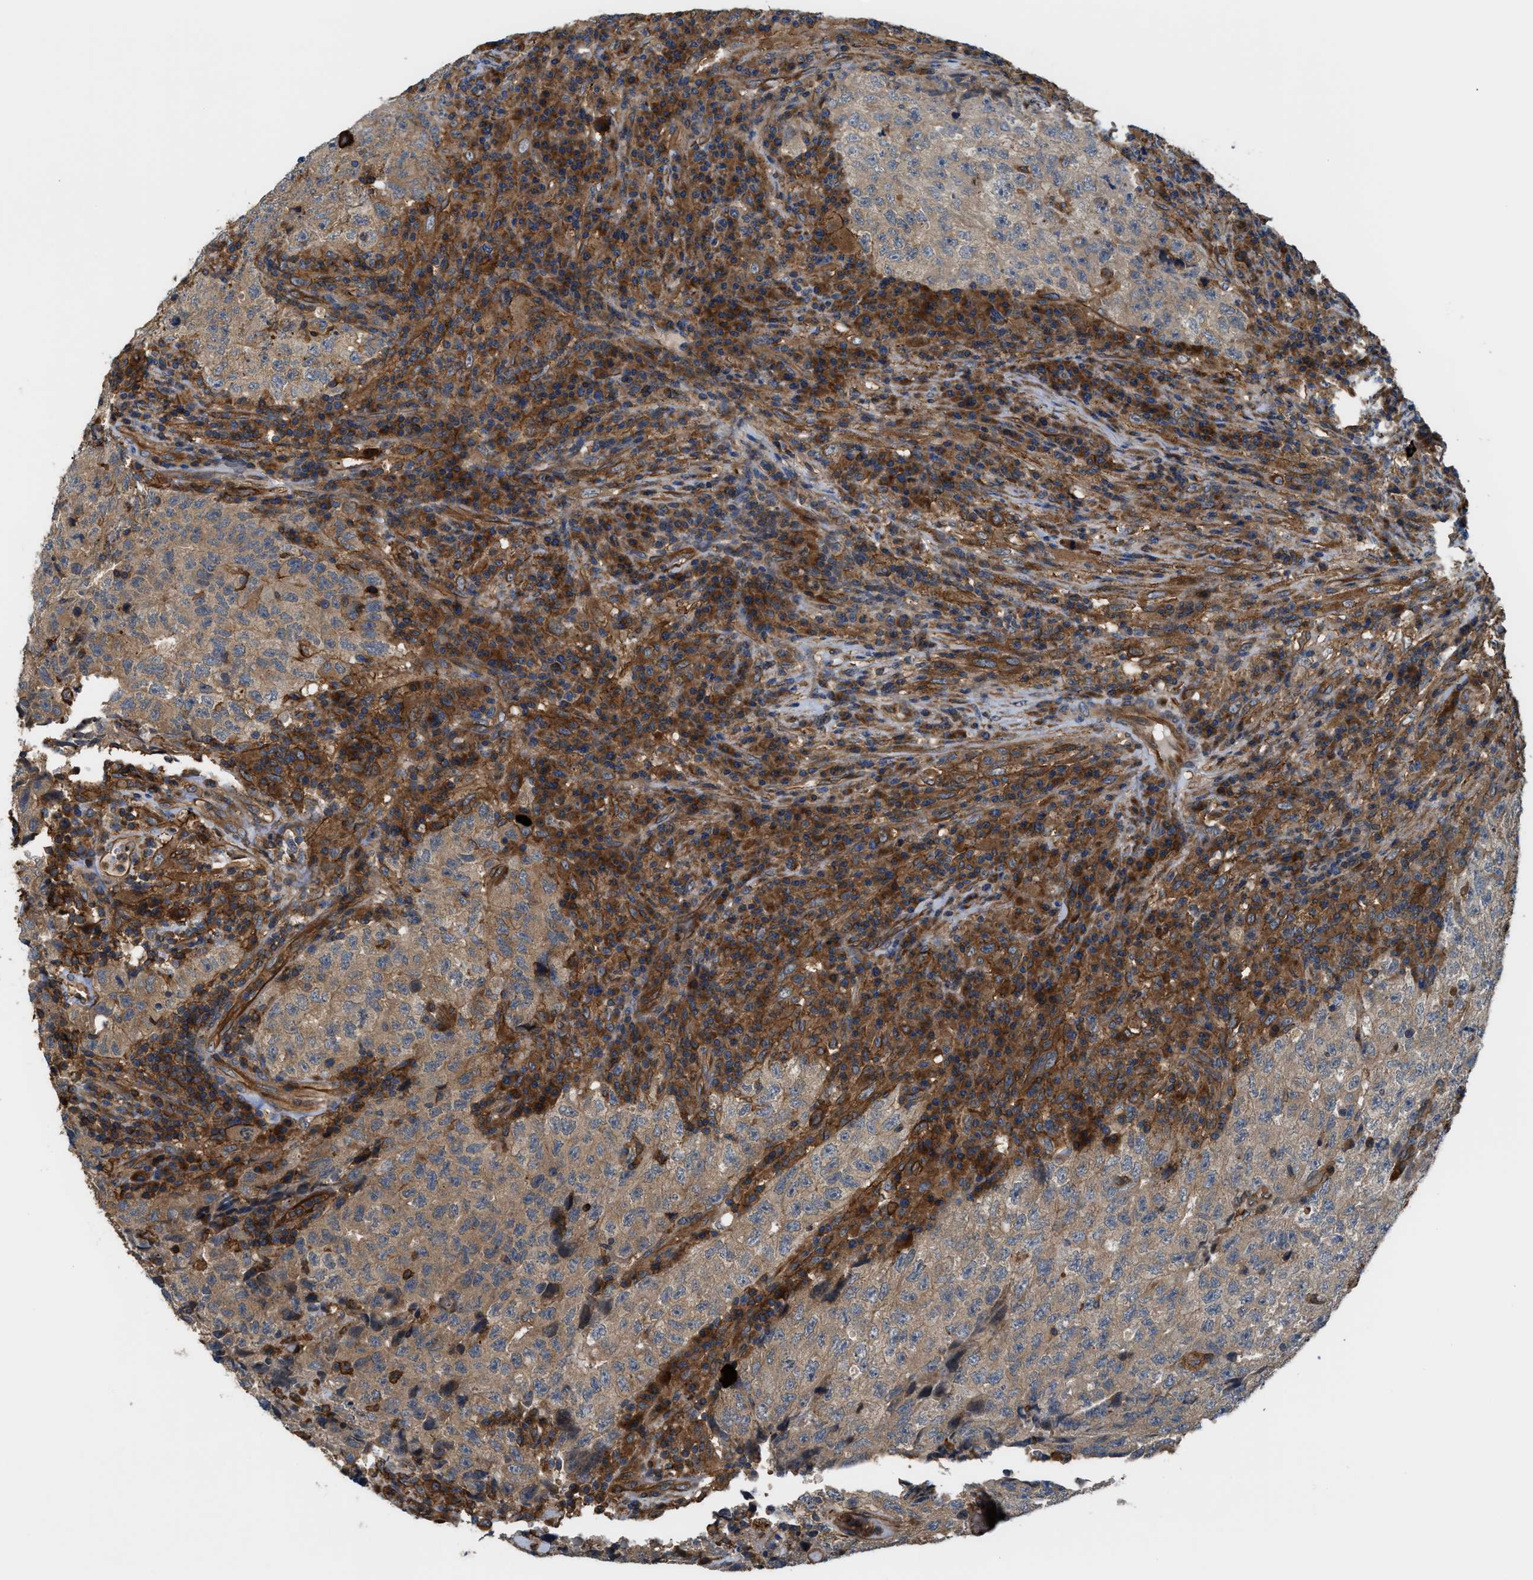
{"staining": {"intensity": "weak", "quantity": ">75%", "location": "cytoplasmic/membranous"}, "tissue": "testis cancer", "cell_type": "Tumor cells", "image_type": "cancer", "snomed": [{"axis": "morphology", "description": "Necrosis, NOS"}, {"axis": "morphology", "description": "Carcinoma, Embryonal, NOS"}, {"axis": "topography", "description": "Testis"}], "caption": "Testis cancer stained with DAB IHC demonstrates low levels of weak cytoplasmic/membranous expression in approximately >75% of tumor cells.", "gene": "DDHD2", "patient": {"sex": "male", "age": 19}}